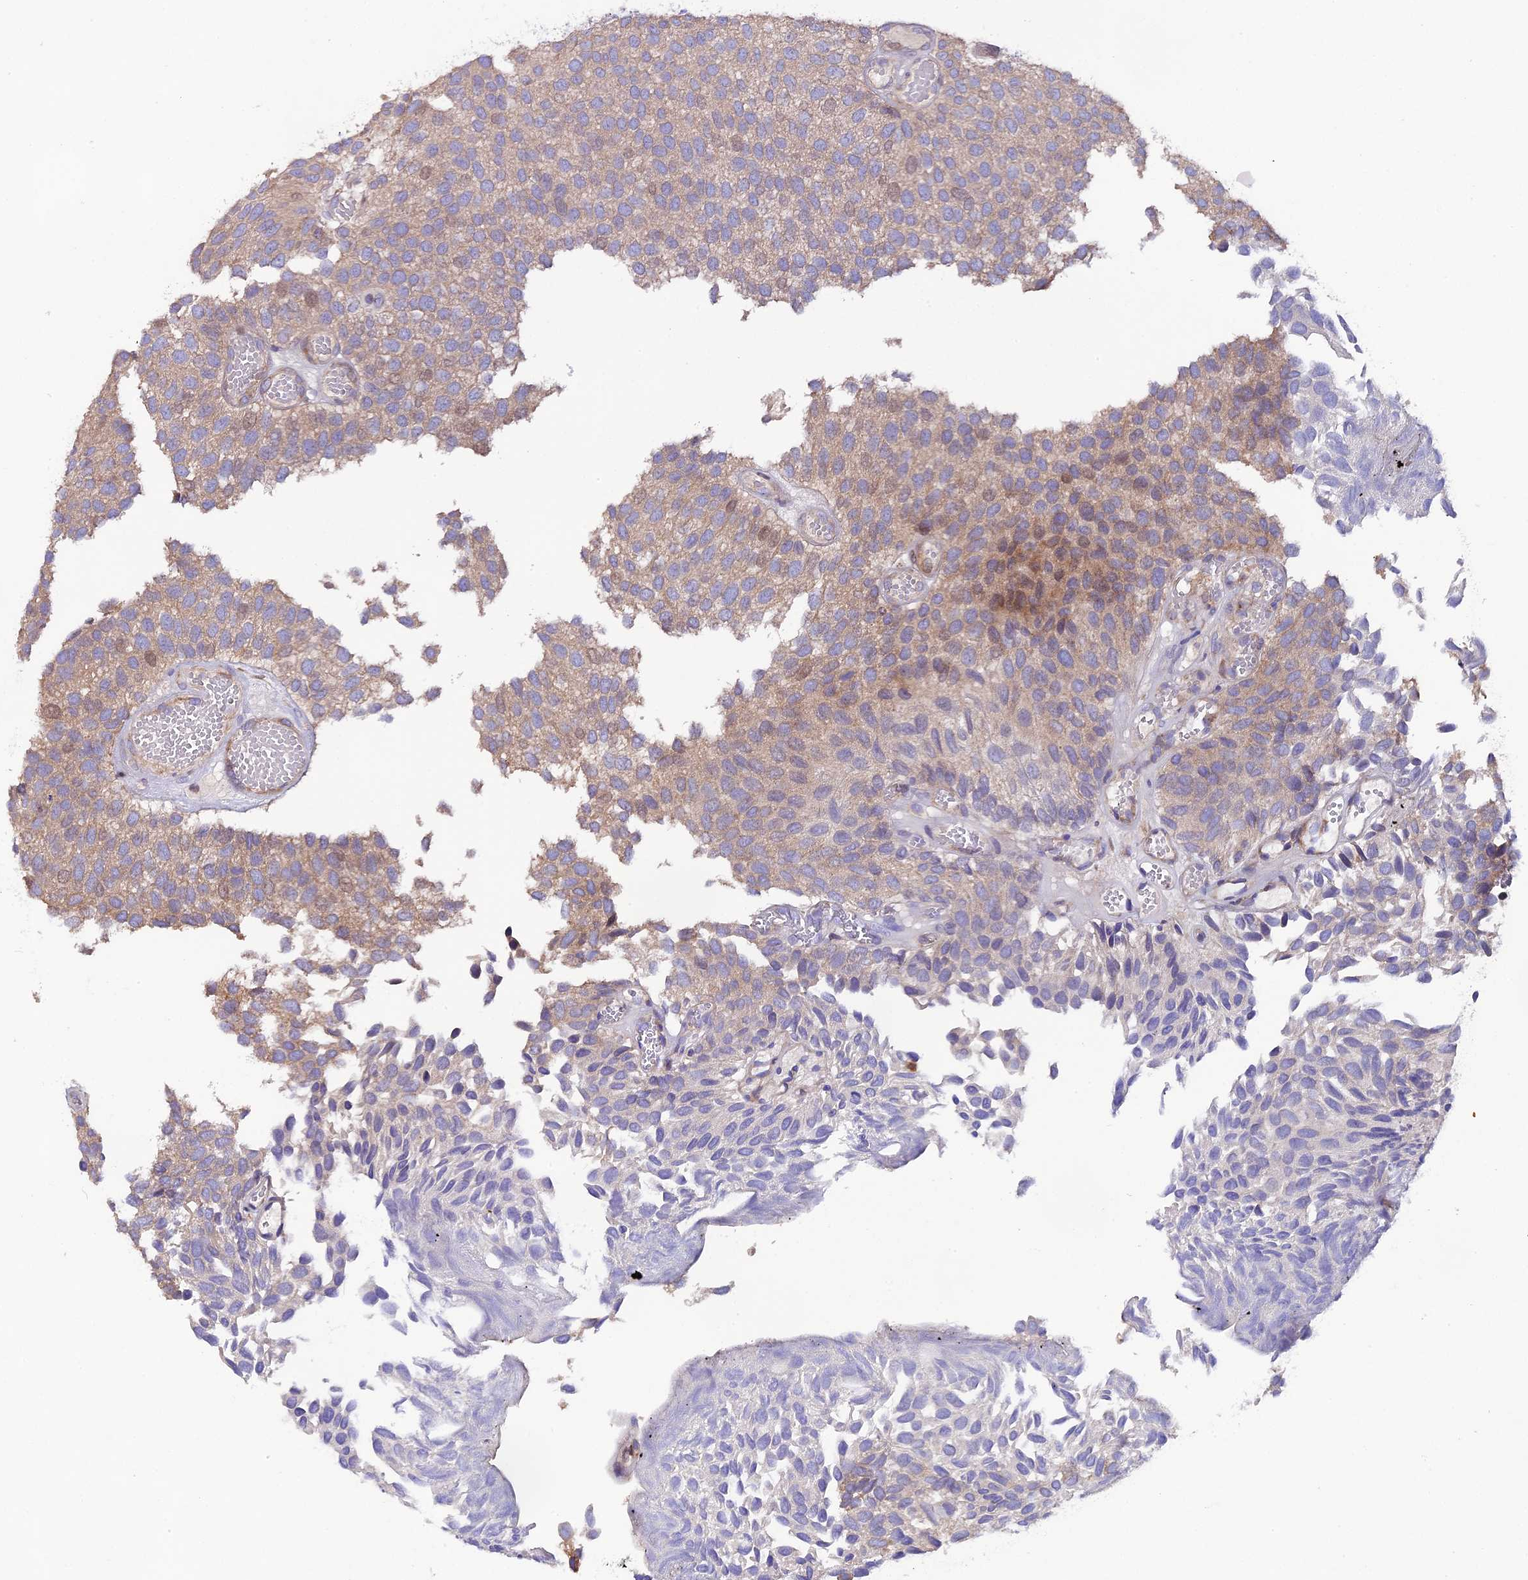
{"staining": {"intensity": "moderate", "quantity": "25%-75%", "location": "cytoplasmic/membranous,nuclear"}, "tissue": "urothelial cancer", "cell_type": "Tumor cells", "image_type": "cancer", "snomed": [{"axis": "morphology", "description": "Urothelial carcinoma, Low grade"}, {"axis": "topography", "description": "Urinary bladder"}], "caption": "Tumor cells demonstrate medium levels of moderate cytoplasmic/membranous and nuclear expression in about 25%-75% of cells in urothelial cancer. (IHC, brightfield microscopy, high magnification).", "gene": "PIGU", "patient": {"sex": "male", "age": 89}}